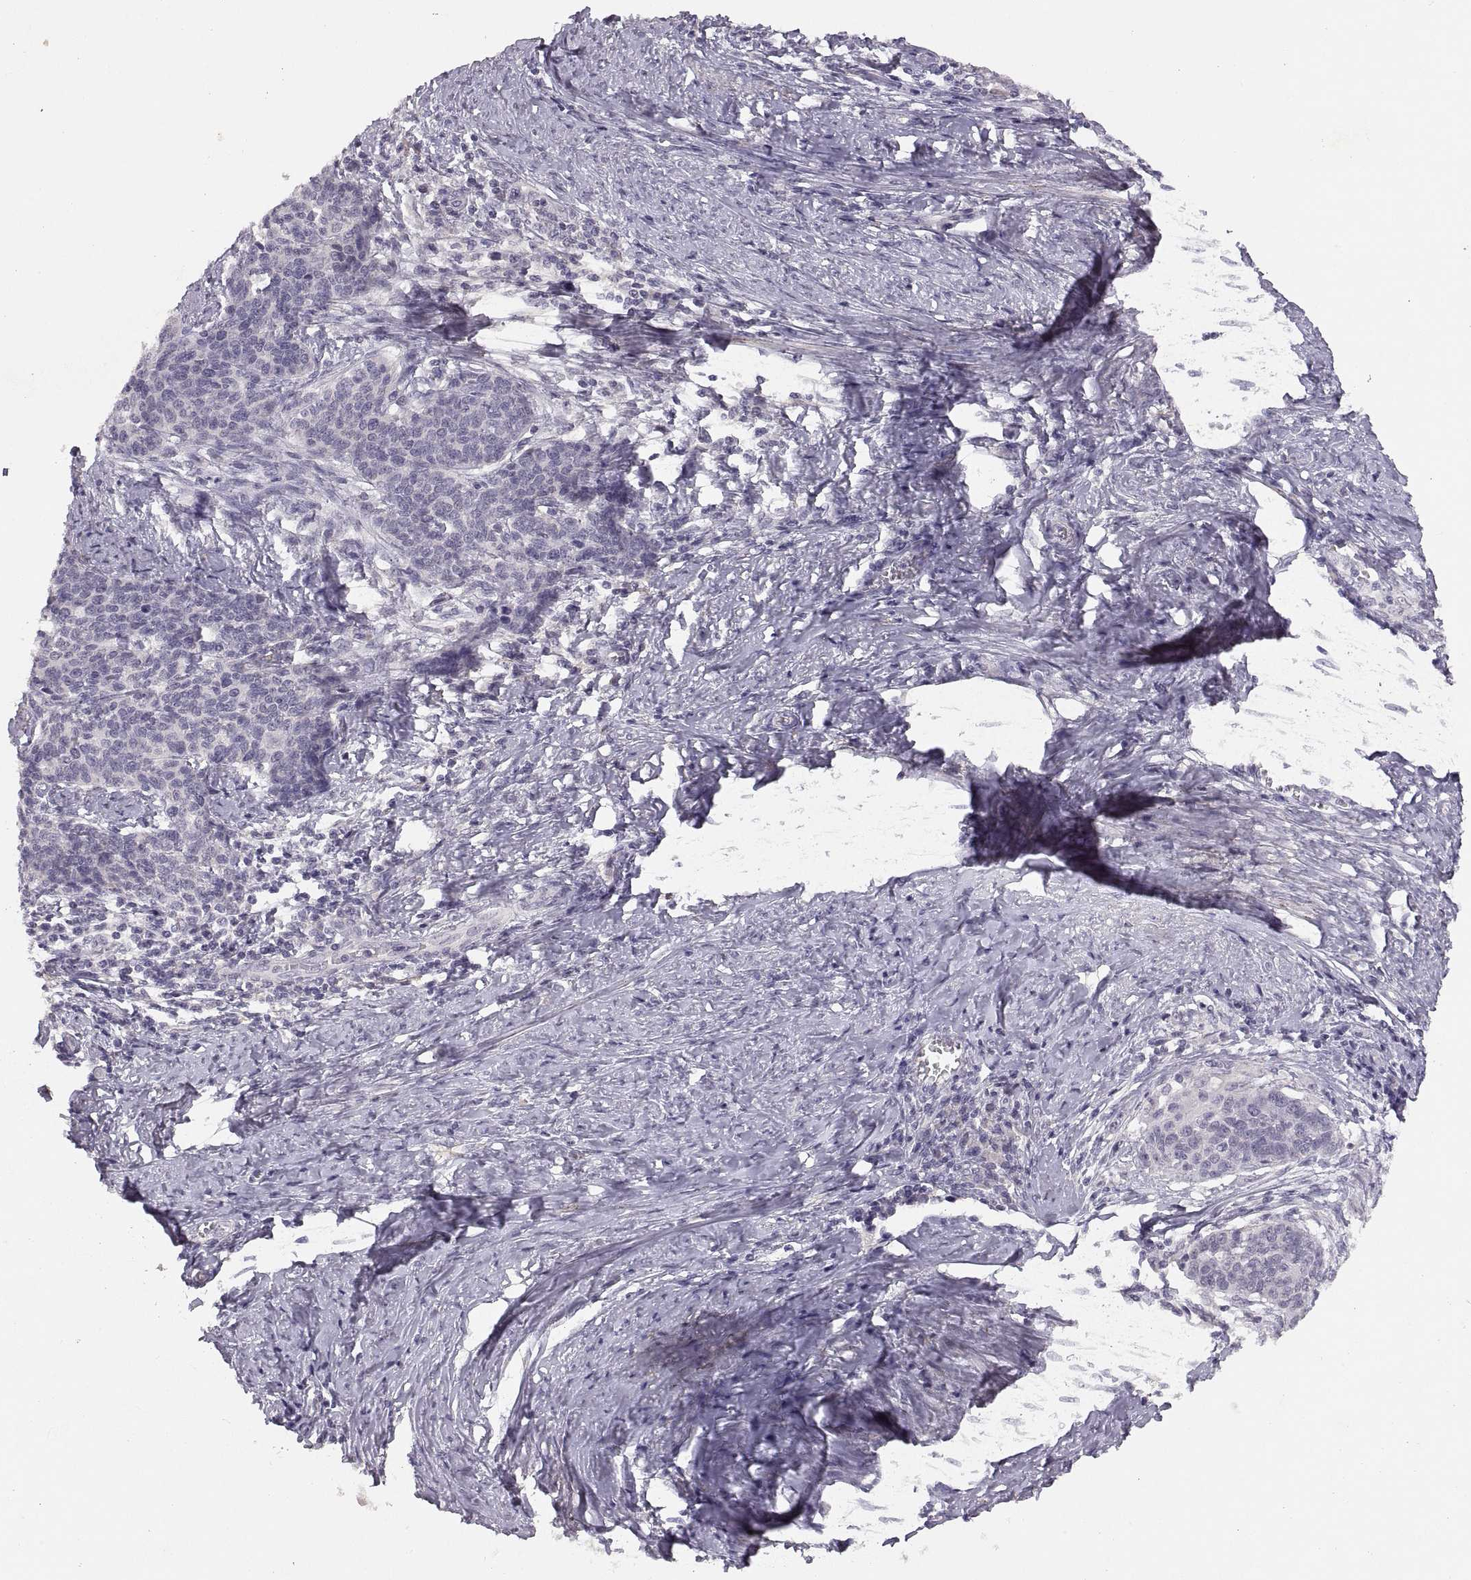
{"staining": {"intensity": "negative", "quantity": "none", "location": "none"}, "tissue": "cervical cancer", "cell_type": "Tumor cells", "image_type": "cancer", "snomed": [{"axis": "morphology", "description": "Squamous cell carcinoma, NOS"}, {"axis": "topography", "description": "Cervix"}], "caption": "Immunohistochemical staining of human cervical cancer displays no significant positivity in tumor cells.", "gene": "CDH2", "patient": {"sex": "female", "age": 39}}